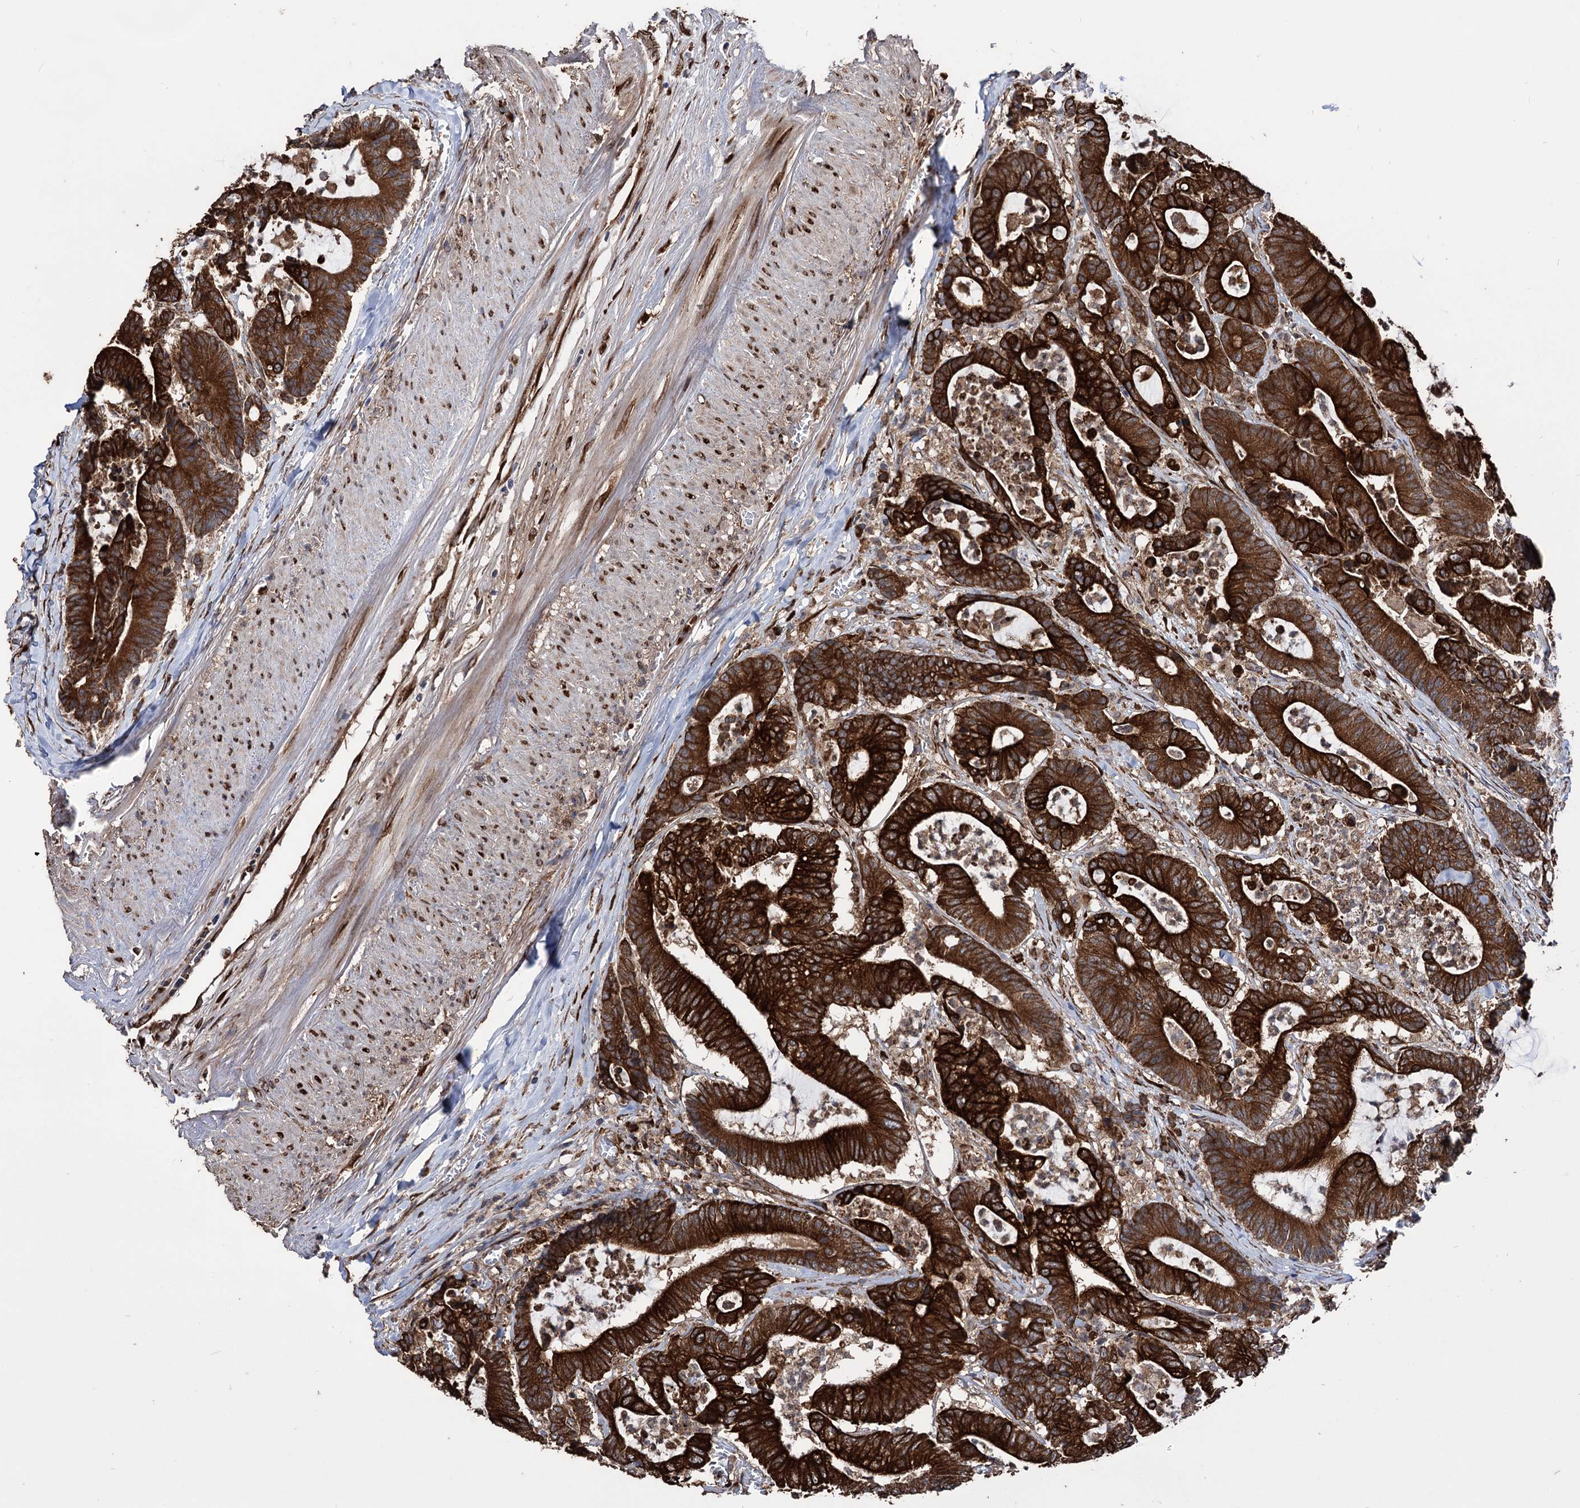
{"staining": {"intensity": "strong", "quantity": ">75%", "location": "cytoplasmic/membranous"}, "tissue": "colorectal cancer", "cell_type": "Tumor cells", "image_type": "cancer", "snomed": [{"axis": "morphology", "description": "Adenocarcinoma, NOS"}, {"axis": "topography", "description": "Colon"}], "caption": "Strong cytoplasmic/membranous staining is appreciated in approximately >75% of tumor cells in colorectal adenocarcinoma.", "gene": "CDAN1", "patient": {"sex": "female", "age": 84}}